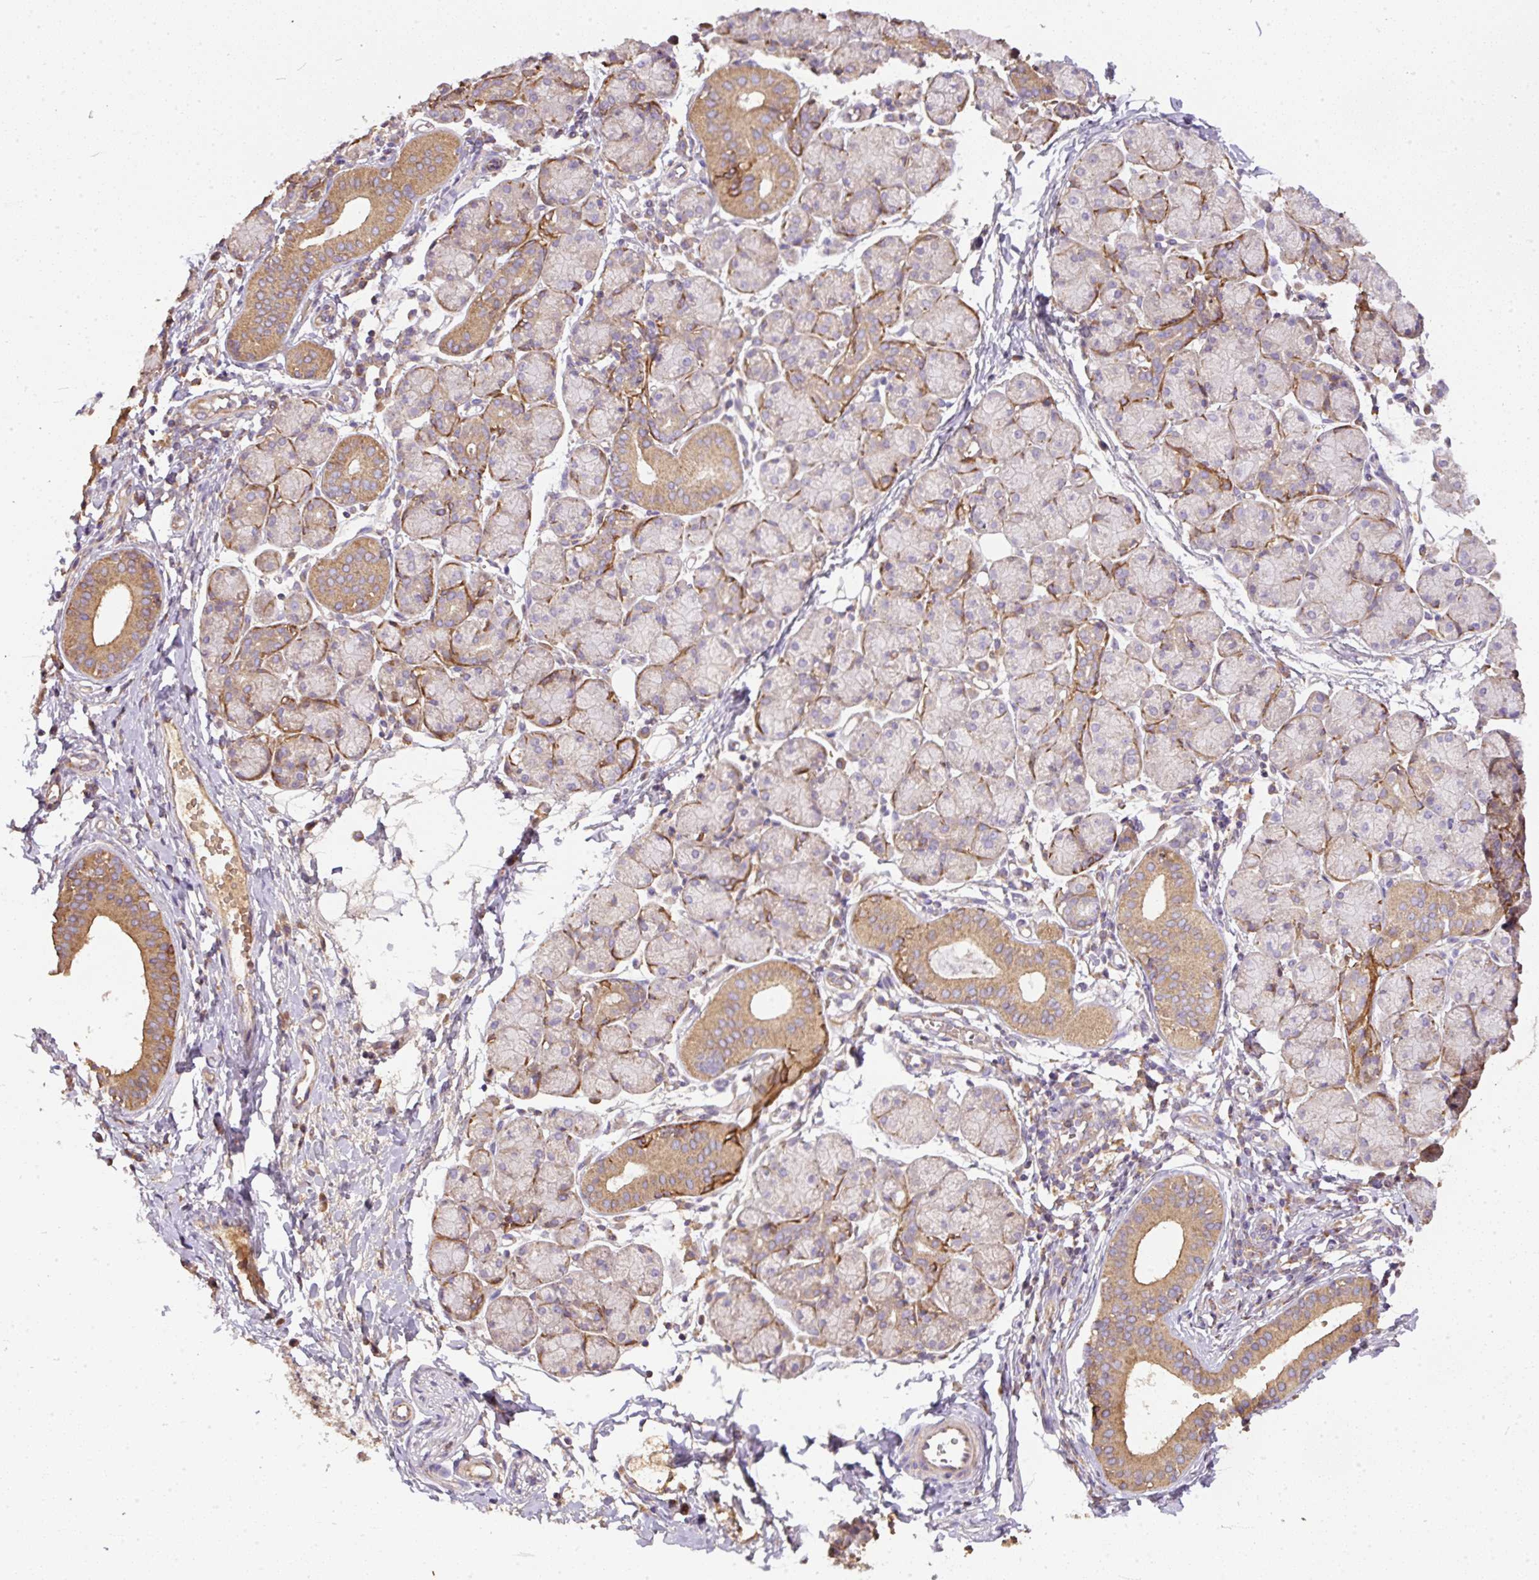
{"staining": {"intensity": "strong", "quantity": "<25%", "location": "cytoplasmic/membranous"}, "tissue": "salivary gland", "cell_type": "Glandular cells", "image_type": "normal", "snomed": [{"axis": "morphology", "description": "Normal tissue, NOS"}, {"axis": "morphology", "description": "Inflammation, NOS"}, {"axis": "topography", "description": "Lymph node"}, {"axis": "topography", "description": "Salivary gland"}], "caption": "Salivary gland was stained to show a protein in brown. There is medium levels of strong cytoplasmic/membranous staining in approximately <25% of glandular cells. (Stains: DAB in brown, nuclei in blue, Microscopy: brightfield microscopy at high magnification).", "gene": "DAPK1", "patient": {"sex": "male", "age": 3}}